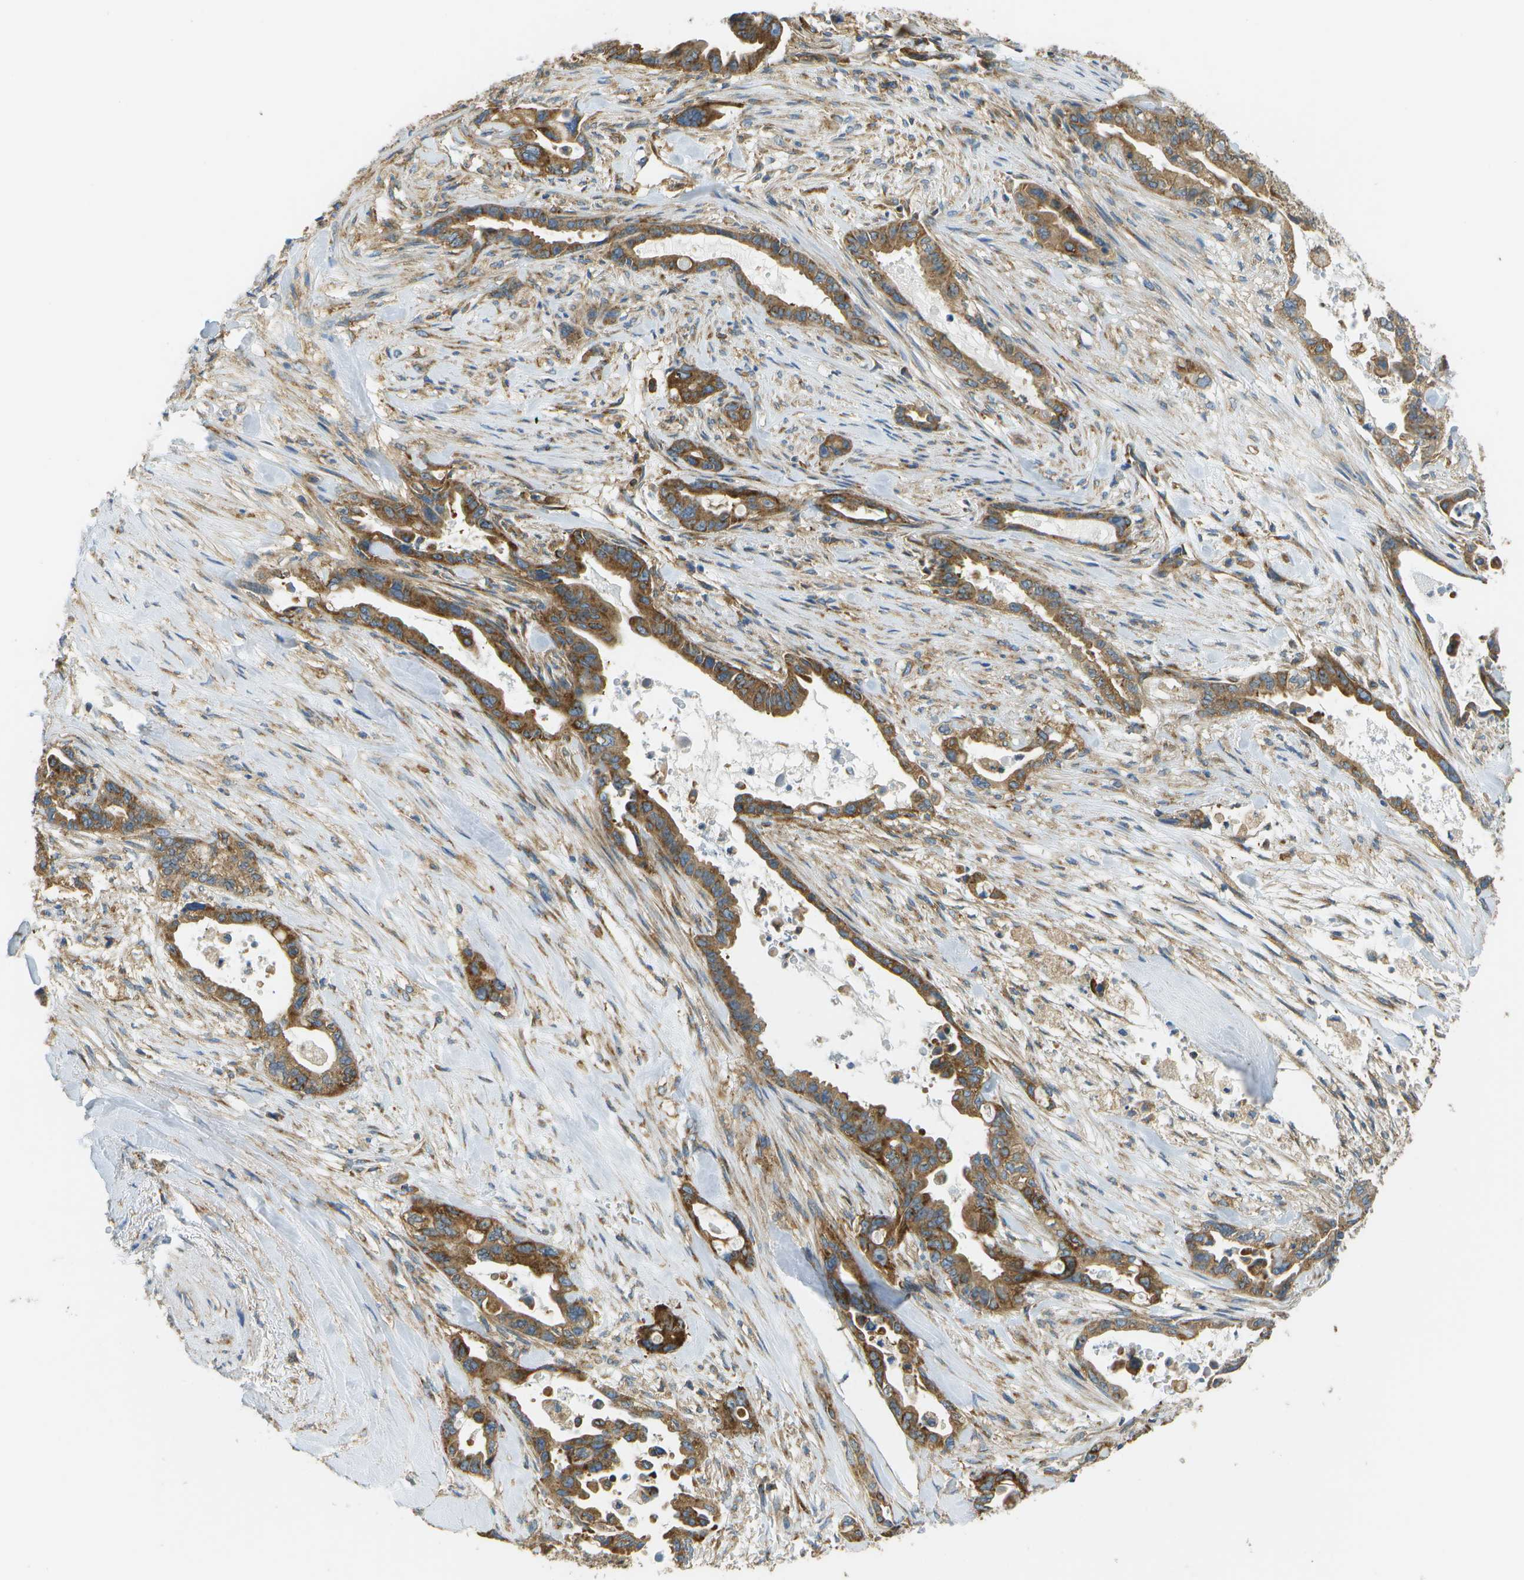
{"staining": {"intensity": "strong", "quantity": ">75%", "location": "cytoplasmic/membranous"}, "tissue": "pancreatic cancer", "cell_type": "Tumor cells", "image_type": "cancer", "snomed": [{"axis": "morphology", "description": "Adenocarcinoma, NOS"}, {"axis": "topography", "description": "Pancreas"}], "caption": "Pancreatic adenocarcinoma stained with a protein marker shows strong staining in tumor cells.", "gene": "CLTC", "patient": {"sex": "male", "age": 70}}